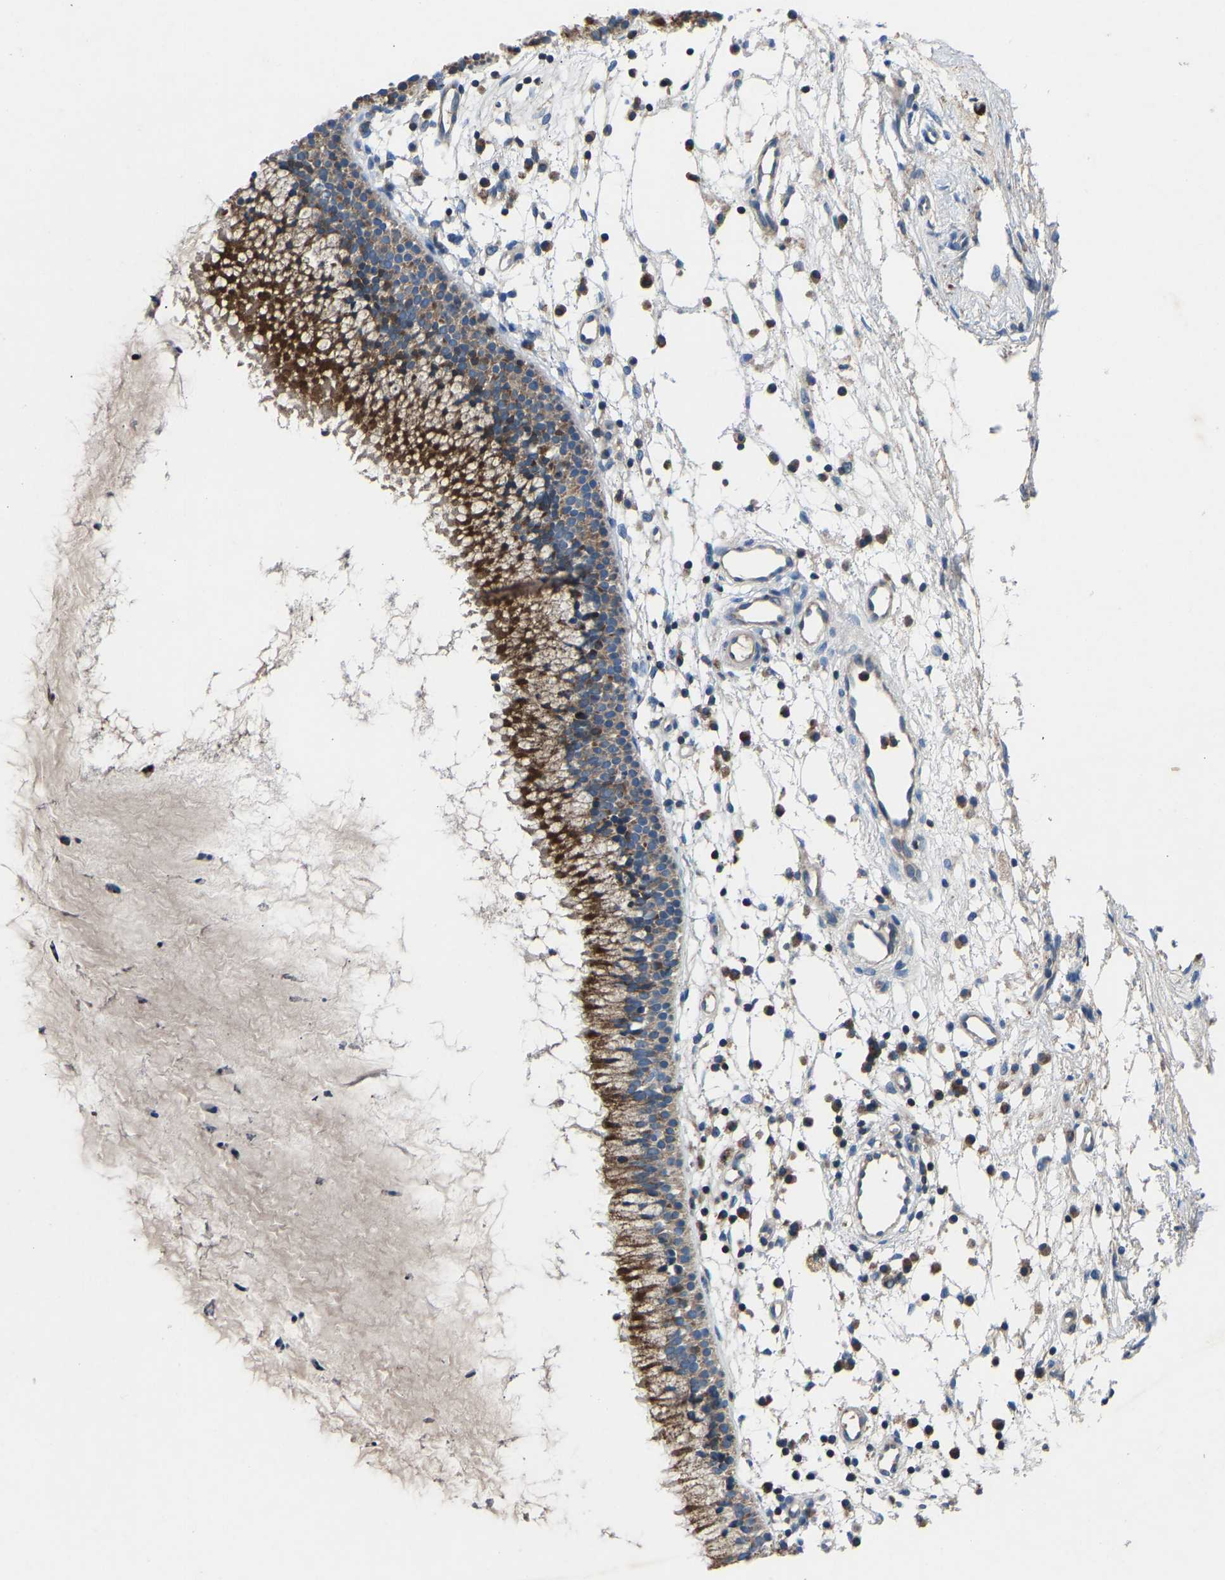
{"staining": {"intensity": "strong", "quantity": ">75%", "location": "cytoplasmic/membranous"}, "tissue": "nasopharynx", "cell_type": "Respiratory epithelial cells", "image_type": "normal", "snomed": [{"axis": "morphology", "description": "Normal tissue, NOS"}, {"axis": "topography", "description": "Nasopharynx"}], "caption": "About >75% of respiratory epithelial cells in unremarkable human nasopharynx show strong cytoplasmic/membranous protein positivity as visualized by brown immunohistochemical staining.", "gene": "GRK6", "patient": {"sex": "male", "age": 21}}